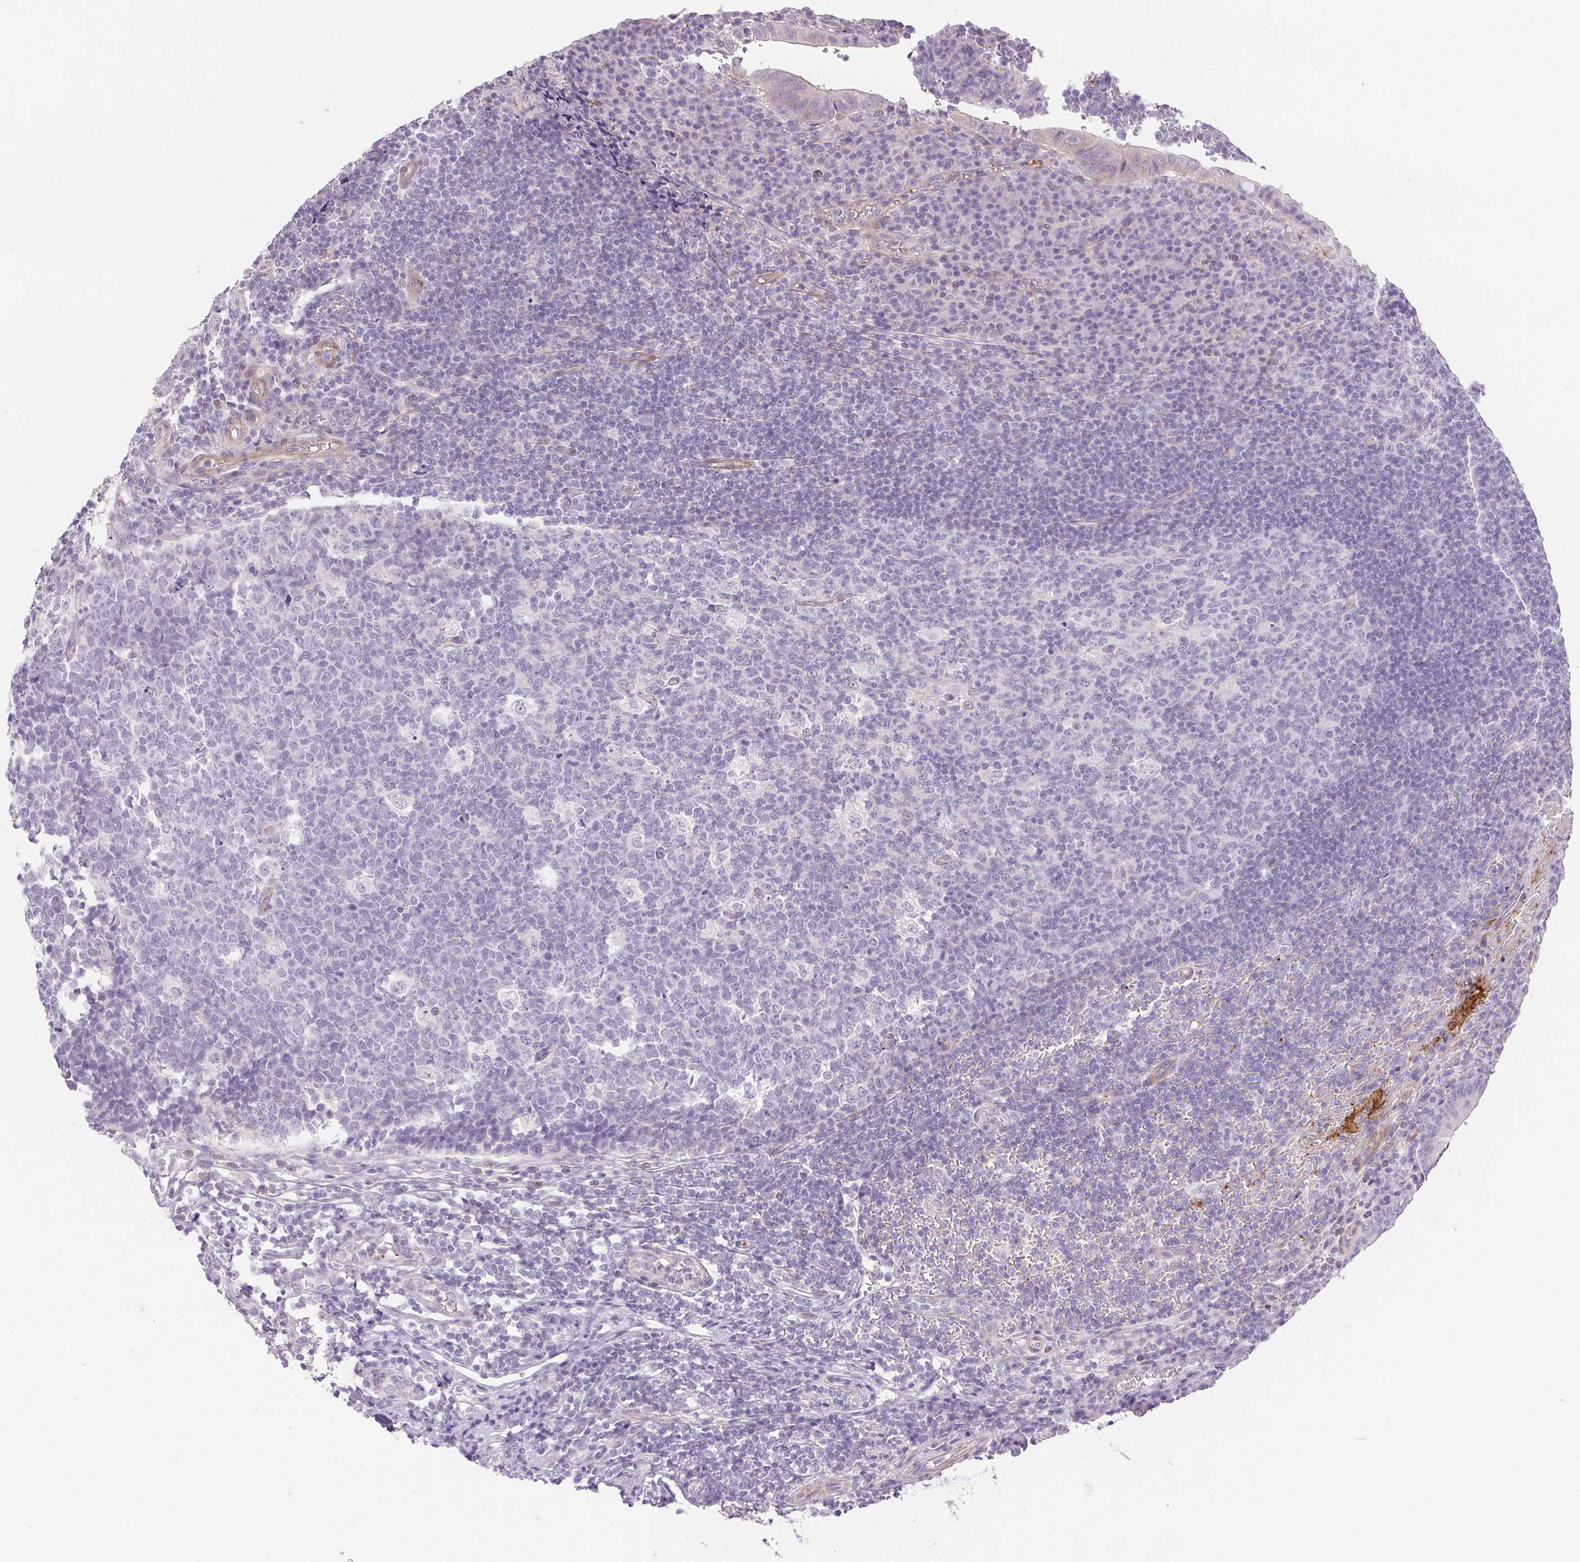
{"staining": {"intensity": "negative", "quantity": "none", "location": "none"}, "tissue": "appendix", "cell_type": "Glandular cells", "image_type": "normal", "snomed": [{"axis": "morphology", "description": "Normal tissue, NOS"}, {"axis": "topography", "description": "Appendix"}], "caption": "Immunohistochemistry (IHC) photomicrograph of unremarkable human appendix stained for a protein (brown), which displays no positivity in glandular cells. (DAB (3,3'-diaminobenzidine) immunohistochemistry, high magnification).", "gene": "PRL", "patient": {"sex": "male", "age": 18}}